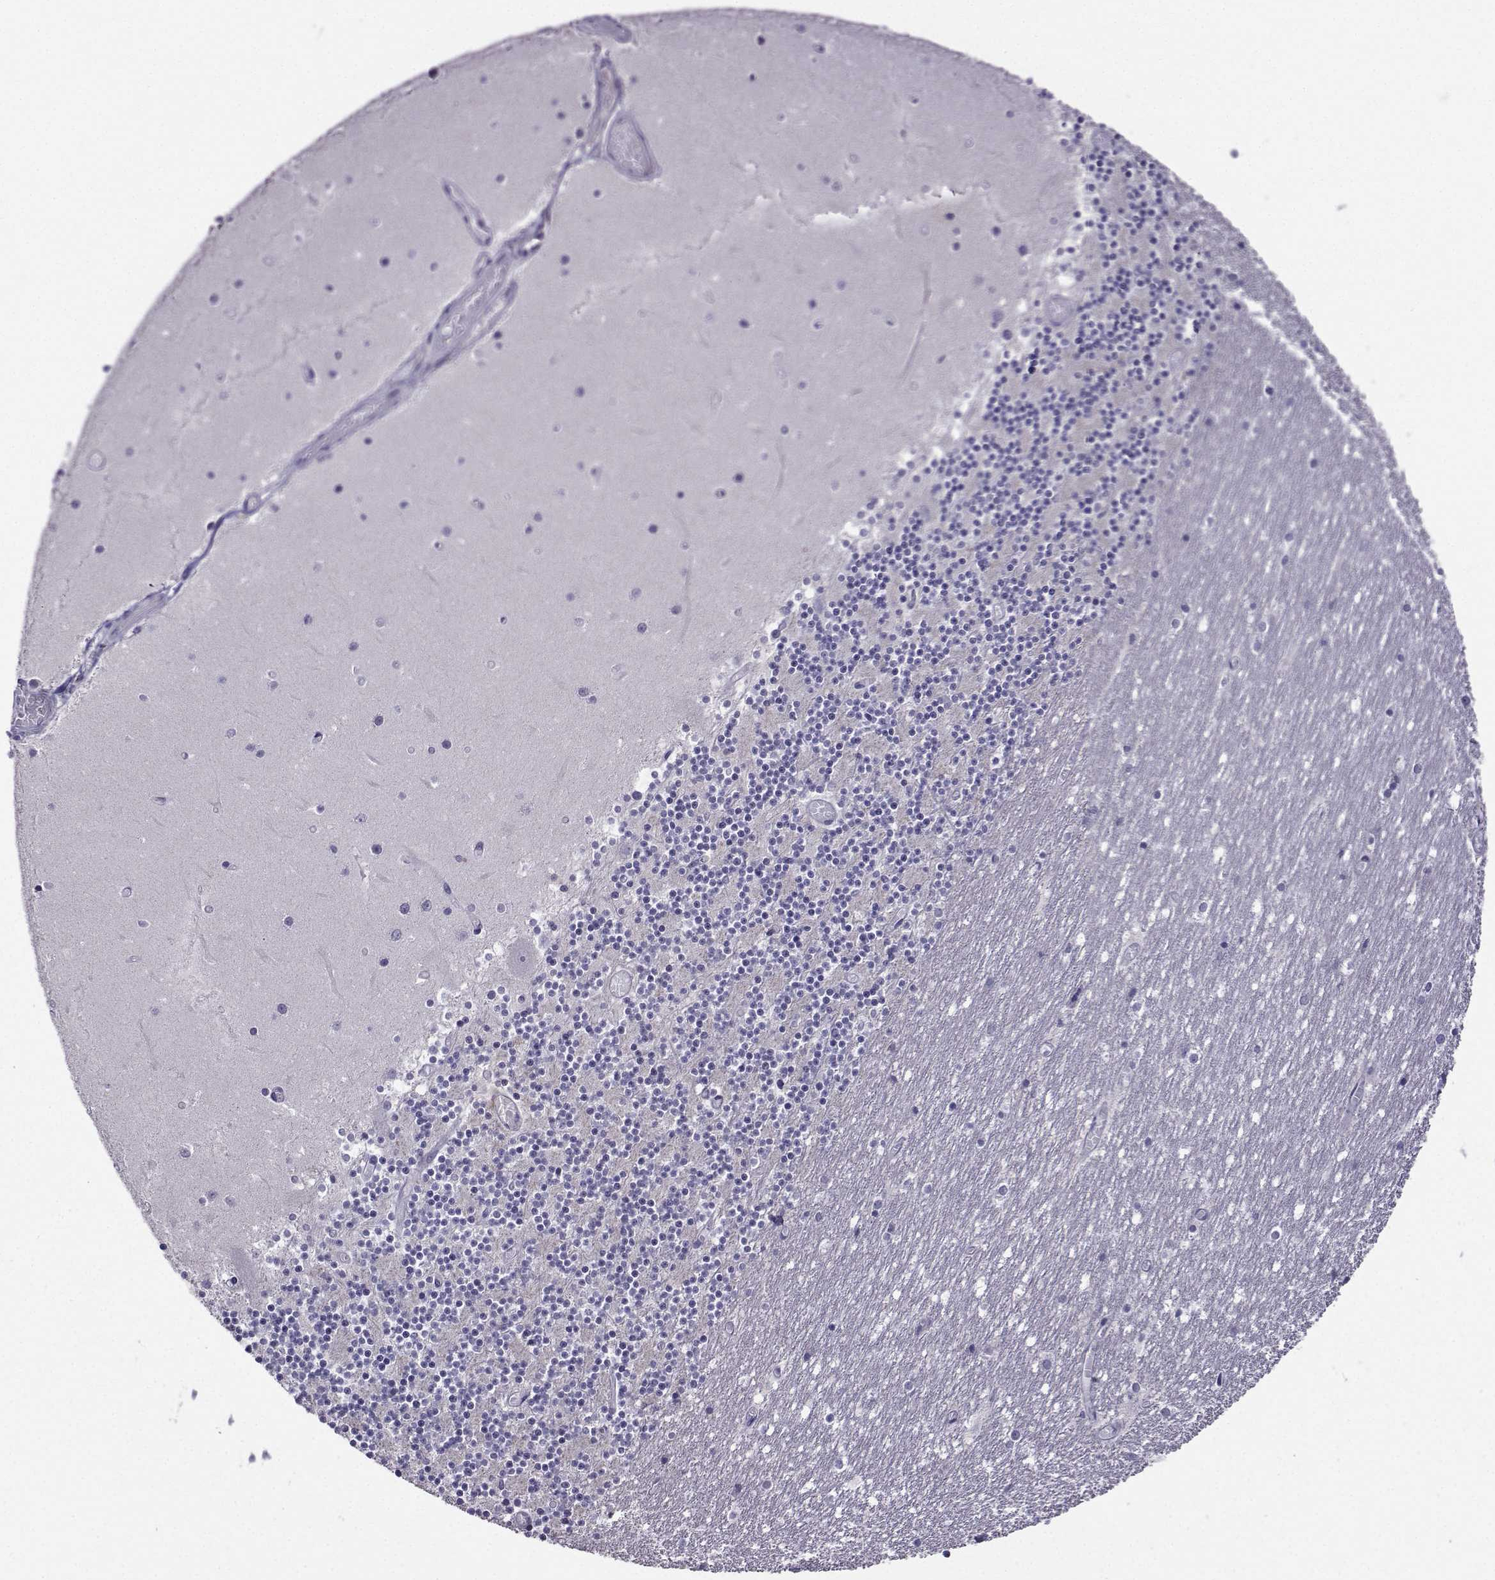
{"staining": {"intensity": "negative", "quantity": "none", "location": "none"}, "tissue": "cerebellum", "cell_type": "Cells in granular layer", "image_type": "normal", "snomed": [{"axis": "morphology", "description": "Normal tissue, NOS"}, {"axis": "topography", "description": "Cerebellum"}], "caption": "A high-resolution micrograph shows IHC staining of unremarkable cerebellum, which demonstrates no significant expression in cells in granular layer.", "gene": "CRYBB1", "patient": {"sex": "female", "age": 28}}